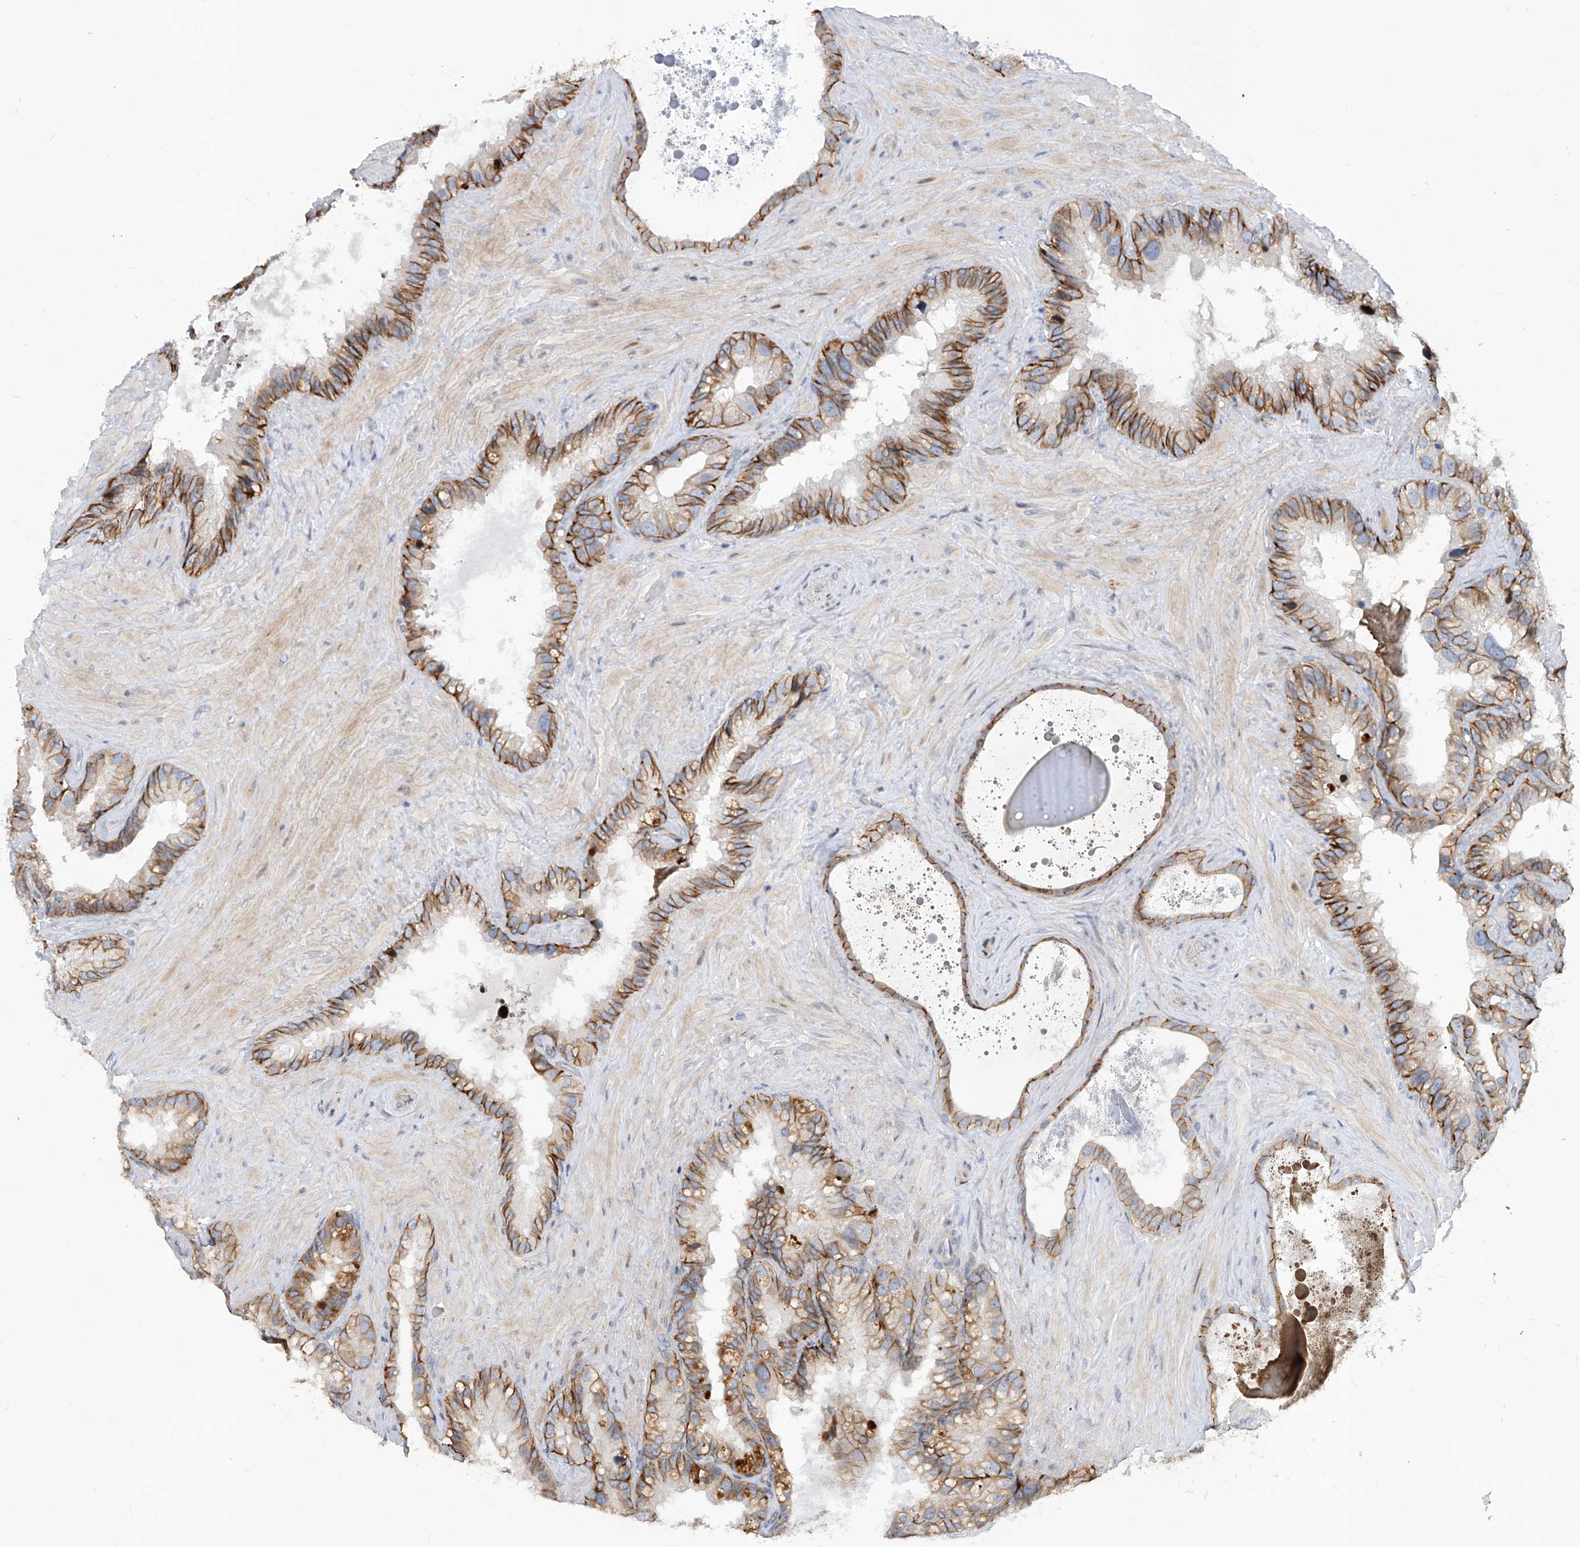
{"staining": {"intensity": "moderate", "quantity": ">75%", "location": "cytoplasmic/membranous"}, "tissue": "seminal vesicle", "cell_type": "Glandular cells", "image_type": "normal", "snomed": [{"axis": "morphology", "description": "Normal tissue, NOS"}, {"axis": "topography", "description": "Prostate"}, {"axis": "topography", "description": "Seminal veicle"}], "caption": "Seminal vesicle stained with DAB (3,3'-diaminobenzidine) immunohistochemistry exhibits medium levels of moderate cytoplasmic/membranous expression in about >75% of glandular cells.", "gene": "LRRC1", "patient": {"sex": "male", "age": 68}}